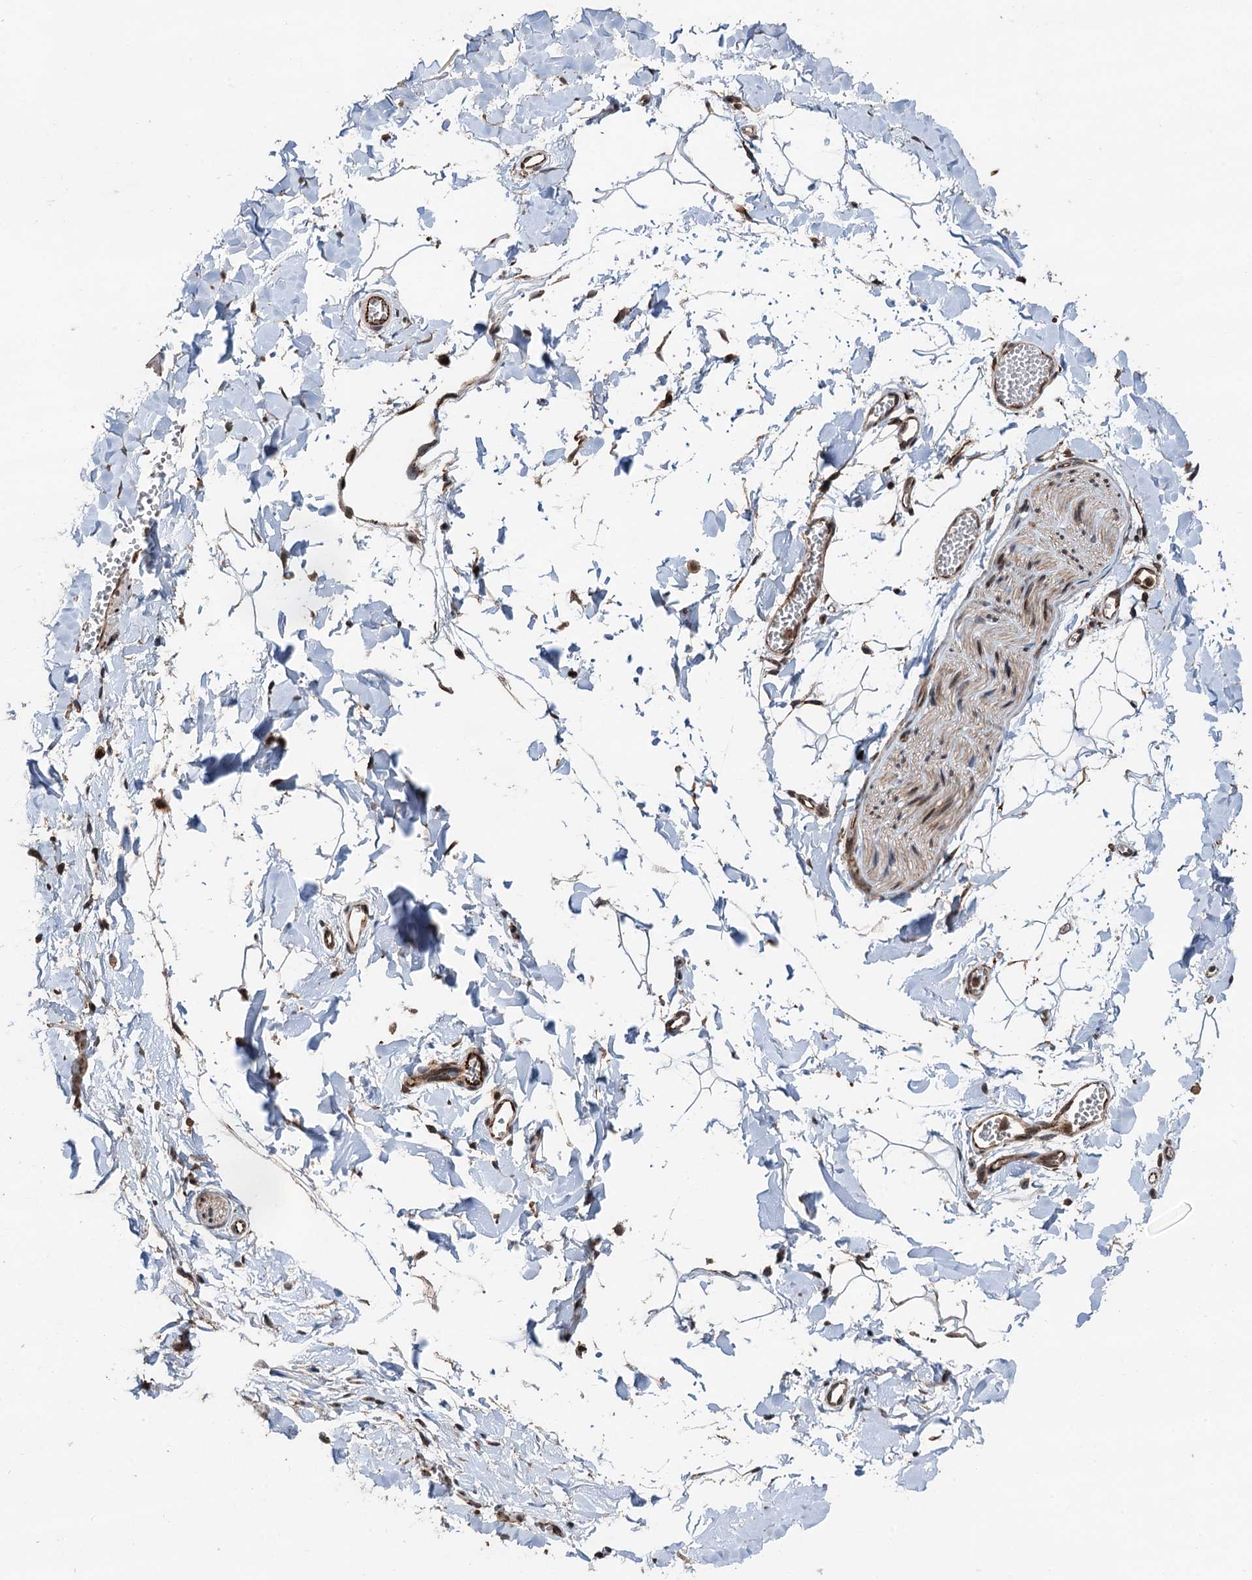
{"staining": {"intensity": "negative", "quantity": "none", "location": "none"}, "tissue": "adipose tissue", "cell_type": "Adipocytes", "image_type": "normal", "snomed": [{"axis": "morphology", "description": "Normal tissue, NOS"}, {"axis": "topography", "description": "Gallbladder"}, {"axis": "topography", "description": "Peripheral nerve tissue"}], "caption": "An immunohistochemistry (IHC) photomicrograph of normal adipose tissue is shown. There is no staining in adipocytes of adipose tissue.", "gene": "TMA16", "patient": {"sex": "male", "age": 38}}